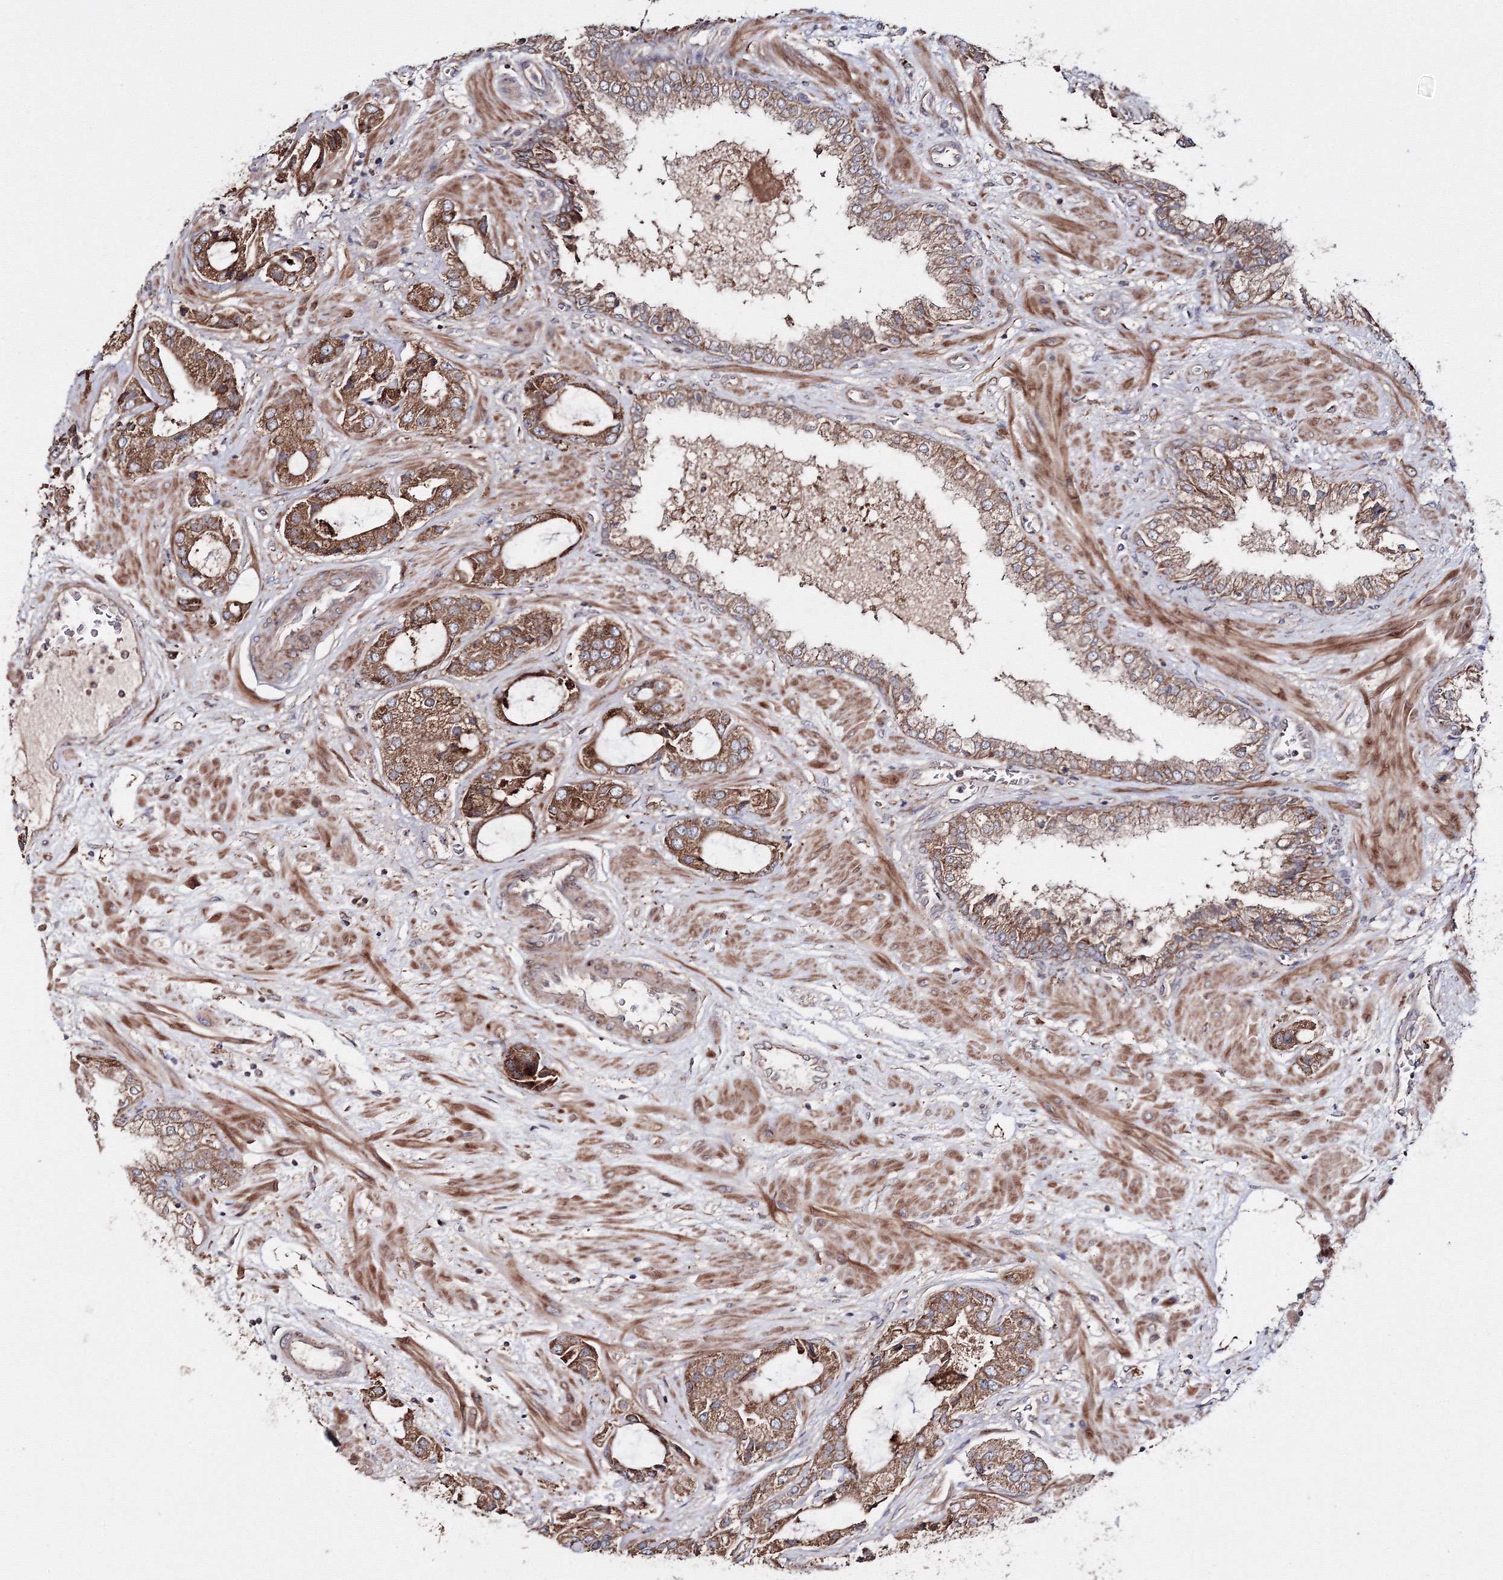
{"staining": {"intensity": "moderate", "quantity": ">75%", "location": "cytoplasmic/membranous"}, "tissue": "prostate cancer", "cell_type": "Tumor cells", "image_type": "cancer", "snomed": [{"axis": "morphology", "description": "Normal tissue, NOS"}, {"axis": "morphology", "description": "Adenocarcinoma, High grade"}, {"axis": "topography", "description": "Prostate"}, {"axis": "topography", "description": "Peripheral nerve tissue"}], "caption": "Immunohistochemistry (IHC) of human prostate cancer demonstrates medium levels of moderate cytoplasmic/membranous staining in approximately >75% of tumor cells. The staining was performed using DAB to visualize the protein expression in brown, while the nuclei were stained in blue with hematoxylin (Magnification: 20x).", "gene": "DDO", "patient": {"sex": "male", "age": 59}}